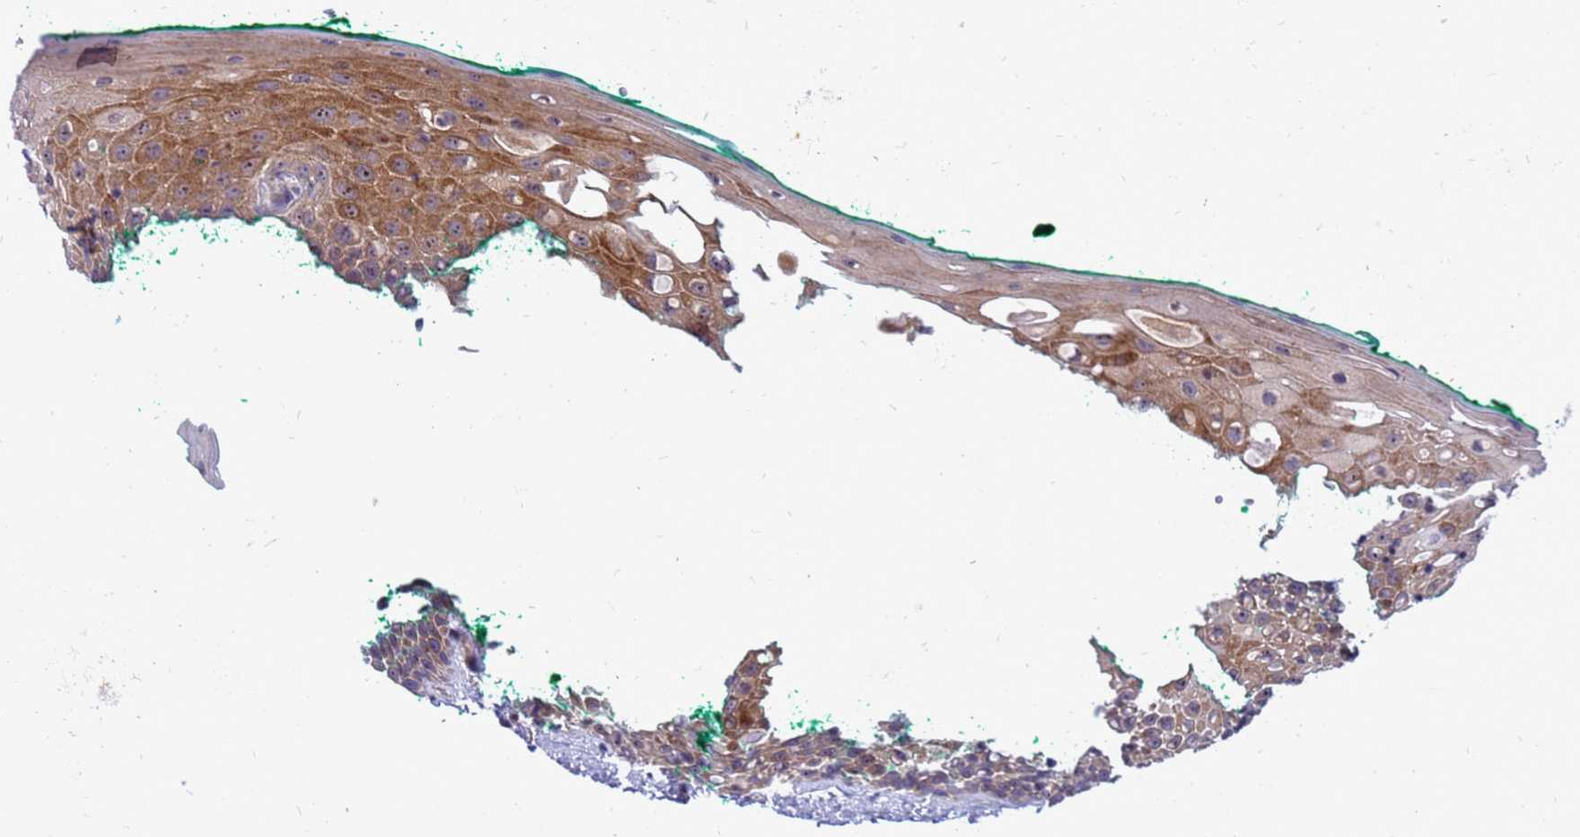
{"staining": {"intensity": "moderate", "quantity": ">75%", "location": "cytoplasmic/membranous,nuclear"}, "tissue": "oral mucosa", "cell_type": "Squamous epithelial cells", "image_type": "normal", "snomed": [{"axis": "morphology", "description": "Normal tissue, NOS"}, {"axis": "topography", "description": "Oral tissue"}], "caption": "Squamous epithelial cells show medium levels of moderate cytoplasmic/membranous,nuclear positivity in about >75% of cells in benign human oral mucosa. The staining is performed using DAB brown chromogen to label protein expression. The nuclei are counter-stained blue using hematoxylin.", "gene": "RSPO1", "patient": {"sex": "female", "age": 70}}